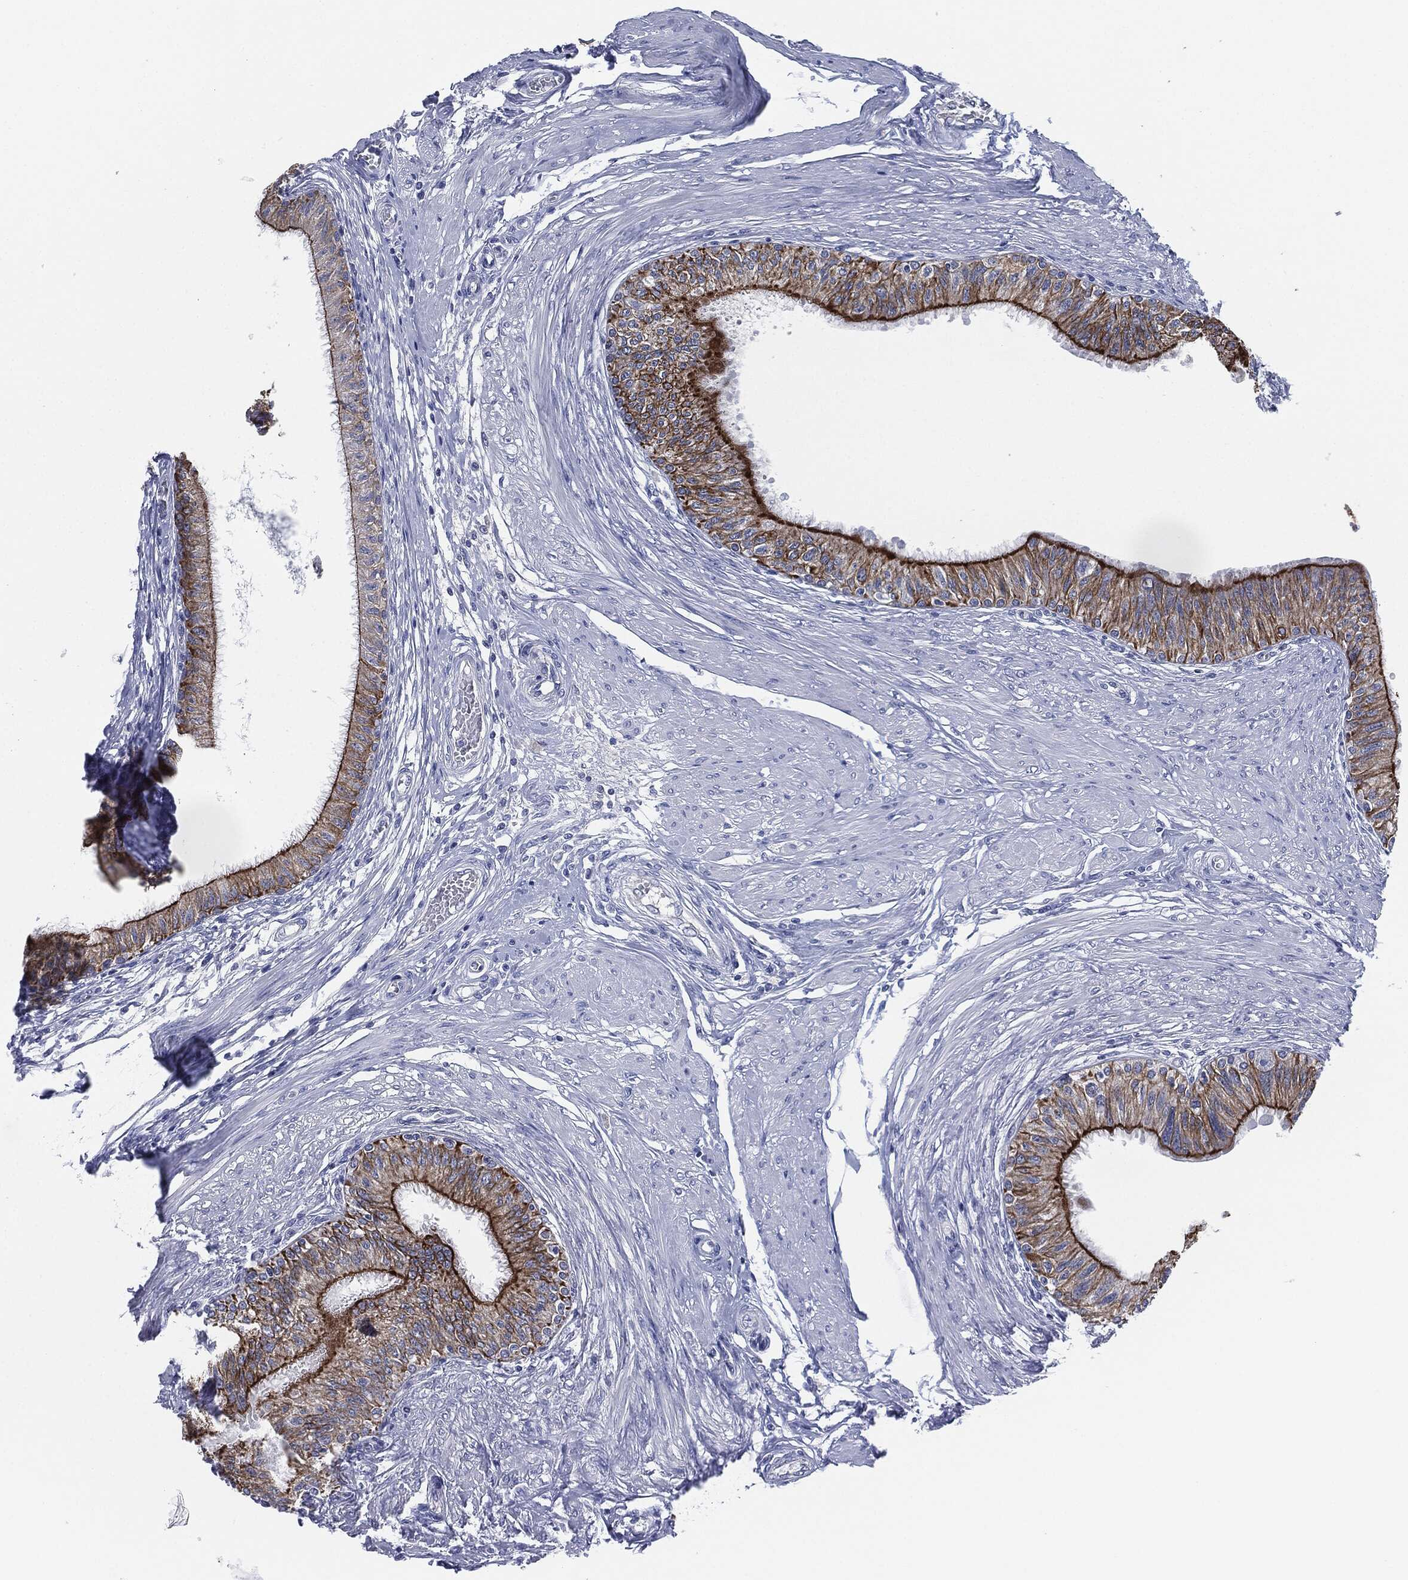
{"staining": {"intensity": "strong", "quantity": ">75%", "location": "cytoplasmic/membranous"}, "tissue": "epididymis", "cell_type": "Glandular cells", "image_type": "normal", "snomed": [{"axis": "morphology", "description": "Normal tissue, NOS"}, {"axis": "morphology", "description": "Seminoma, NOS"}, {"axis": "topography", "description": "Testis"}, {"axis": "topography", "description": "Epididymis"}], "caption": "Glandular cells show strong cytoplasmic/membranous expression in about >75% of cells in benign epididymis. Nuclei are stained in blue.", "gene": "SHROOM2", "patient": {"sex": "male", "age": 61}}